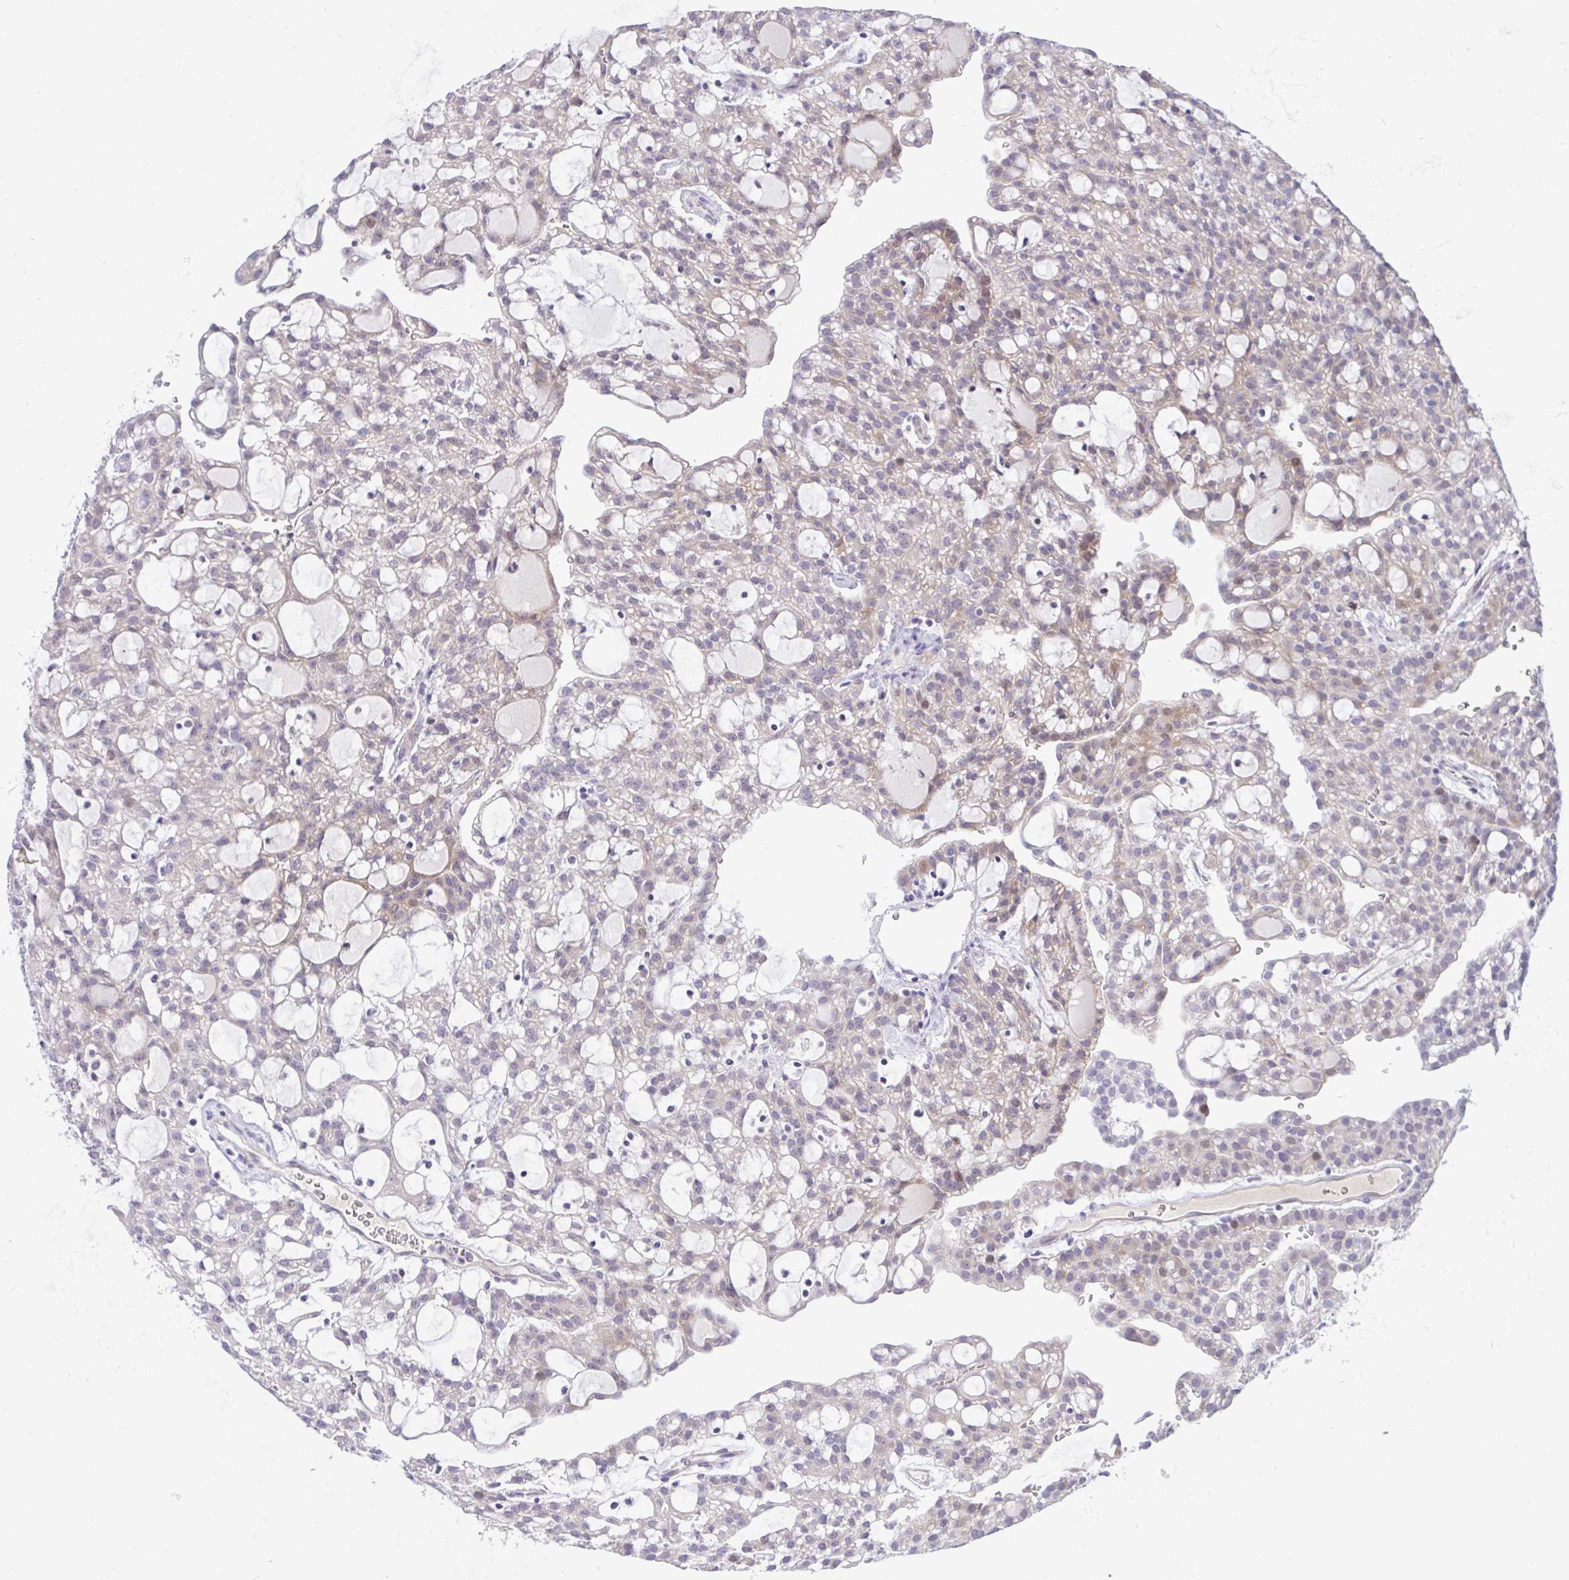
{"staining": {"intensity": "weak", "quantity": "25%-75%", "location": "cytoplasmic/membranous,nuclear"}, "tissue": "renal cancer", "cell_type": "Tumor cells", "image_type": "cancer", "snomed": [{"axis": "morphology", "description": "Adenocarcinoma, NOS"}, {"axis": "topography", "description": "Kidney"}], "caption": "This is a micrograph of IHC staining of renal cancer (adenocarcinoma), which shows weak staining in the cytoplasmic/membranous and nuclear of tumor cells.", "gene": "EPOP", "patient": {"sex": "male", "age": 63}}